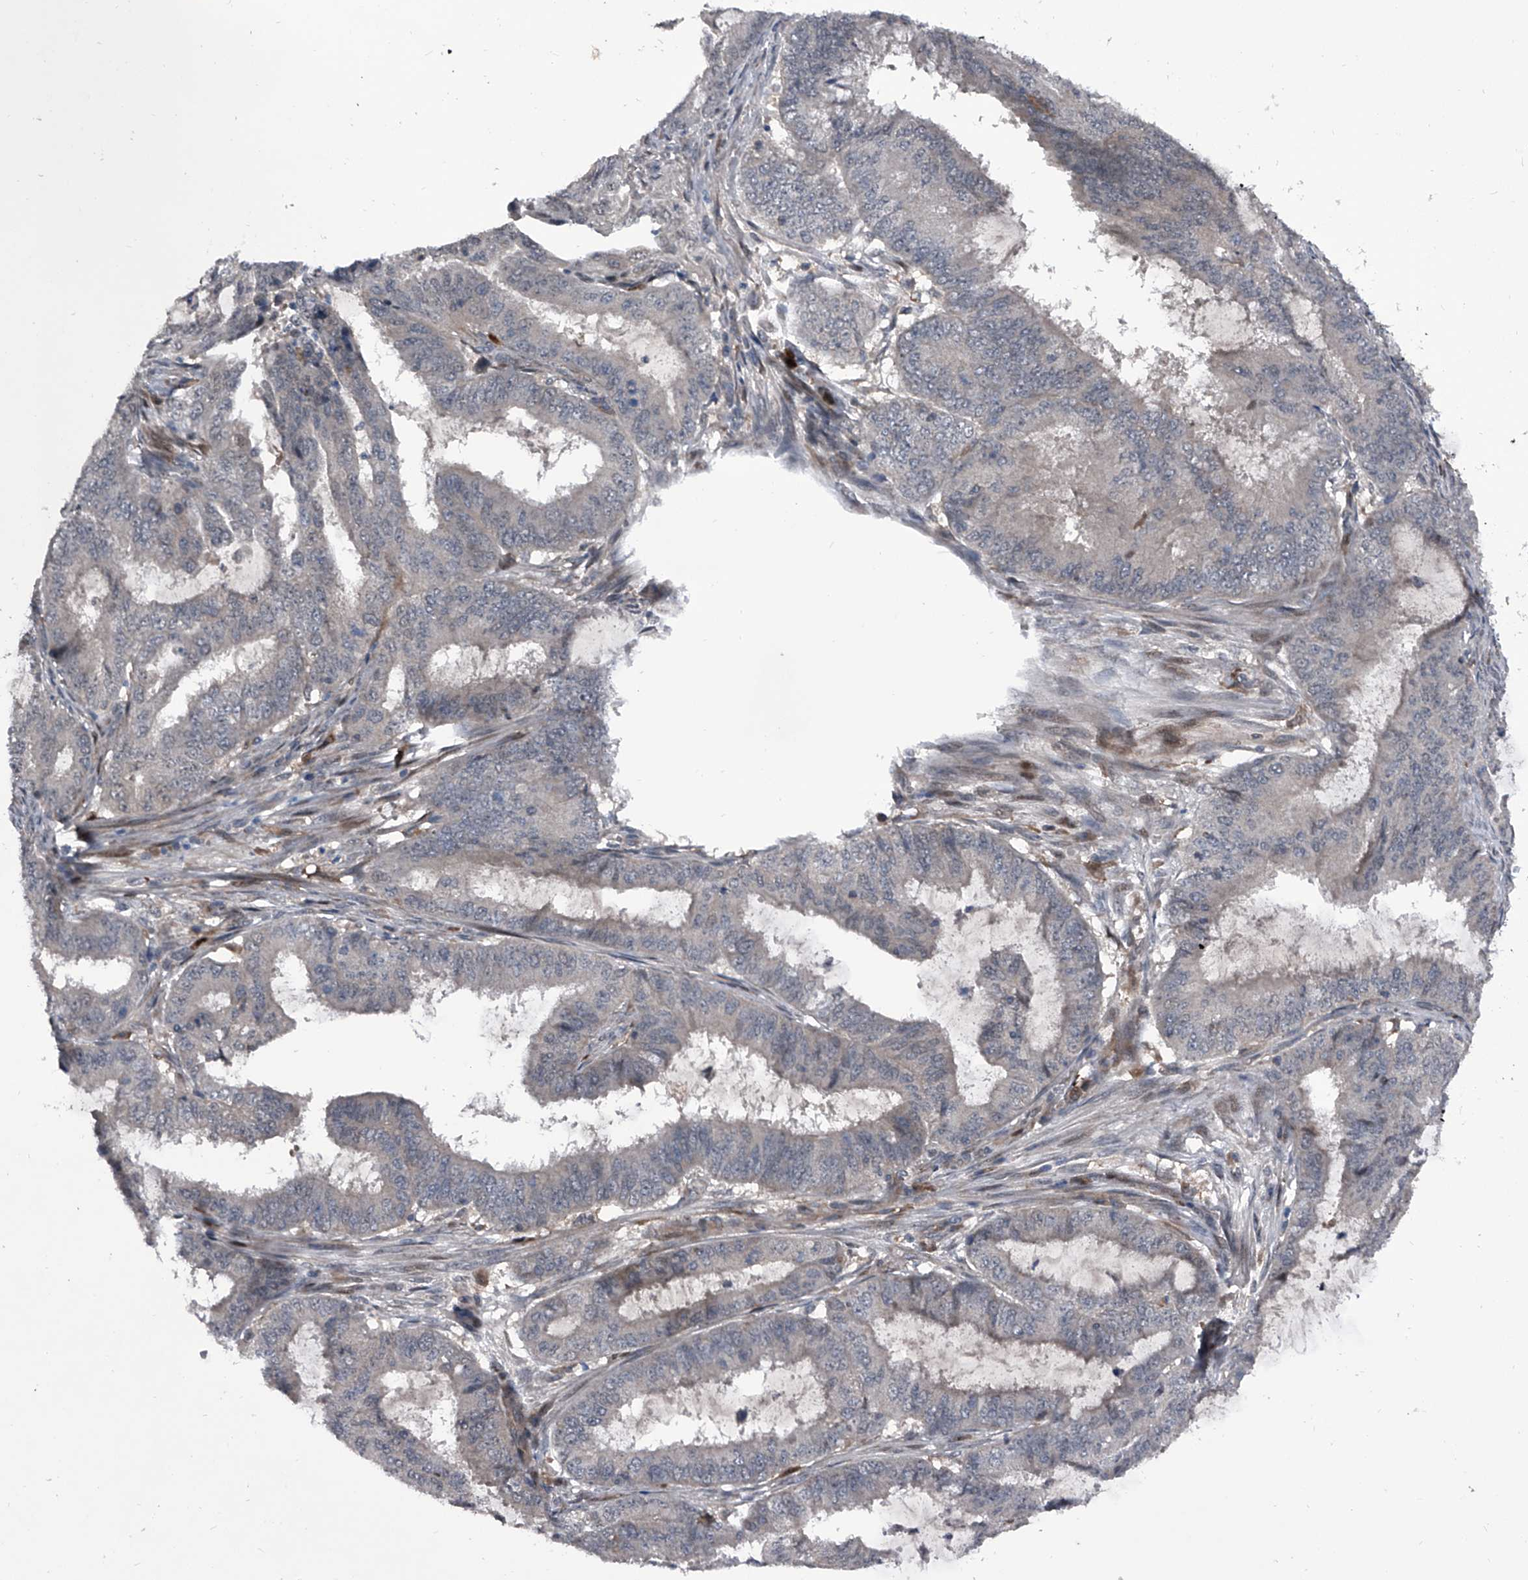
{"staining": {"intensity": "negative", "quantity": "none", "location": "none"}, "tissue": "endometrial cancer", "cell_type": "Tumor cells", "image_type": "cancer", "snomed": [{"axis": "morphology", "description": "Adenocarcinoma, NOS"}, {"axis": "topography", "description": "Endometrium"}], "caption": "IHC photomicrograph of neoplastic tissue: adenocarcinoma (endometrial) stained with DAB shows no significant protein positivity in tumor cells.", "gene": "ELK4", "patient": {"sex": "female", "age": 51}}